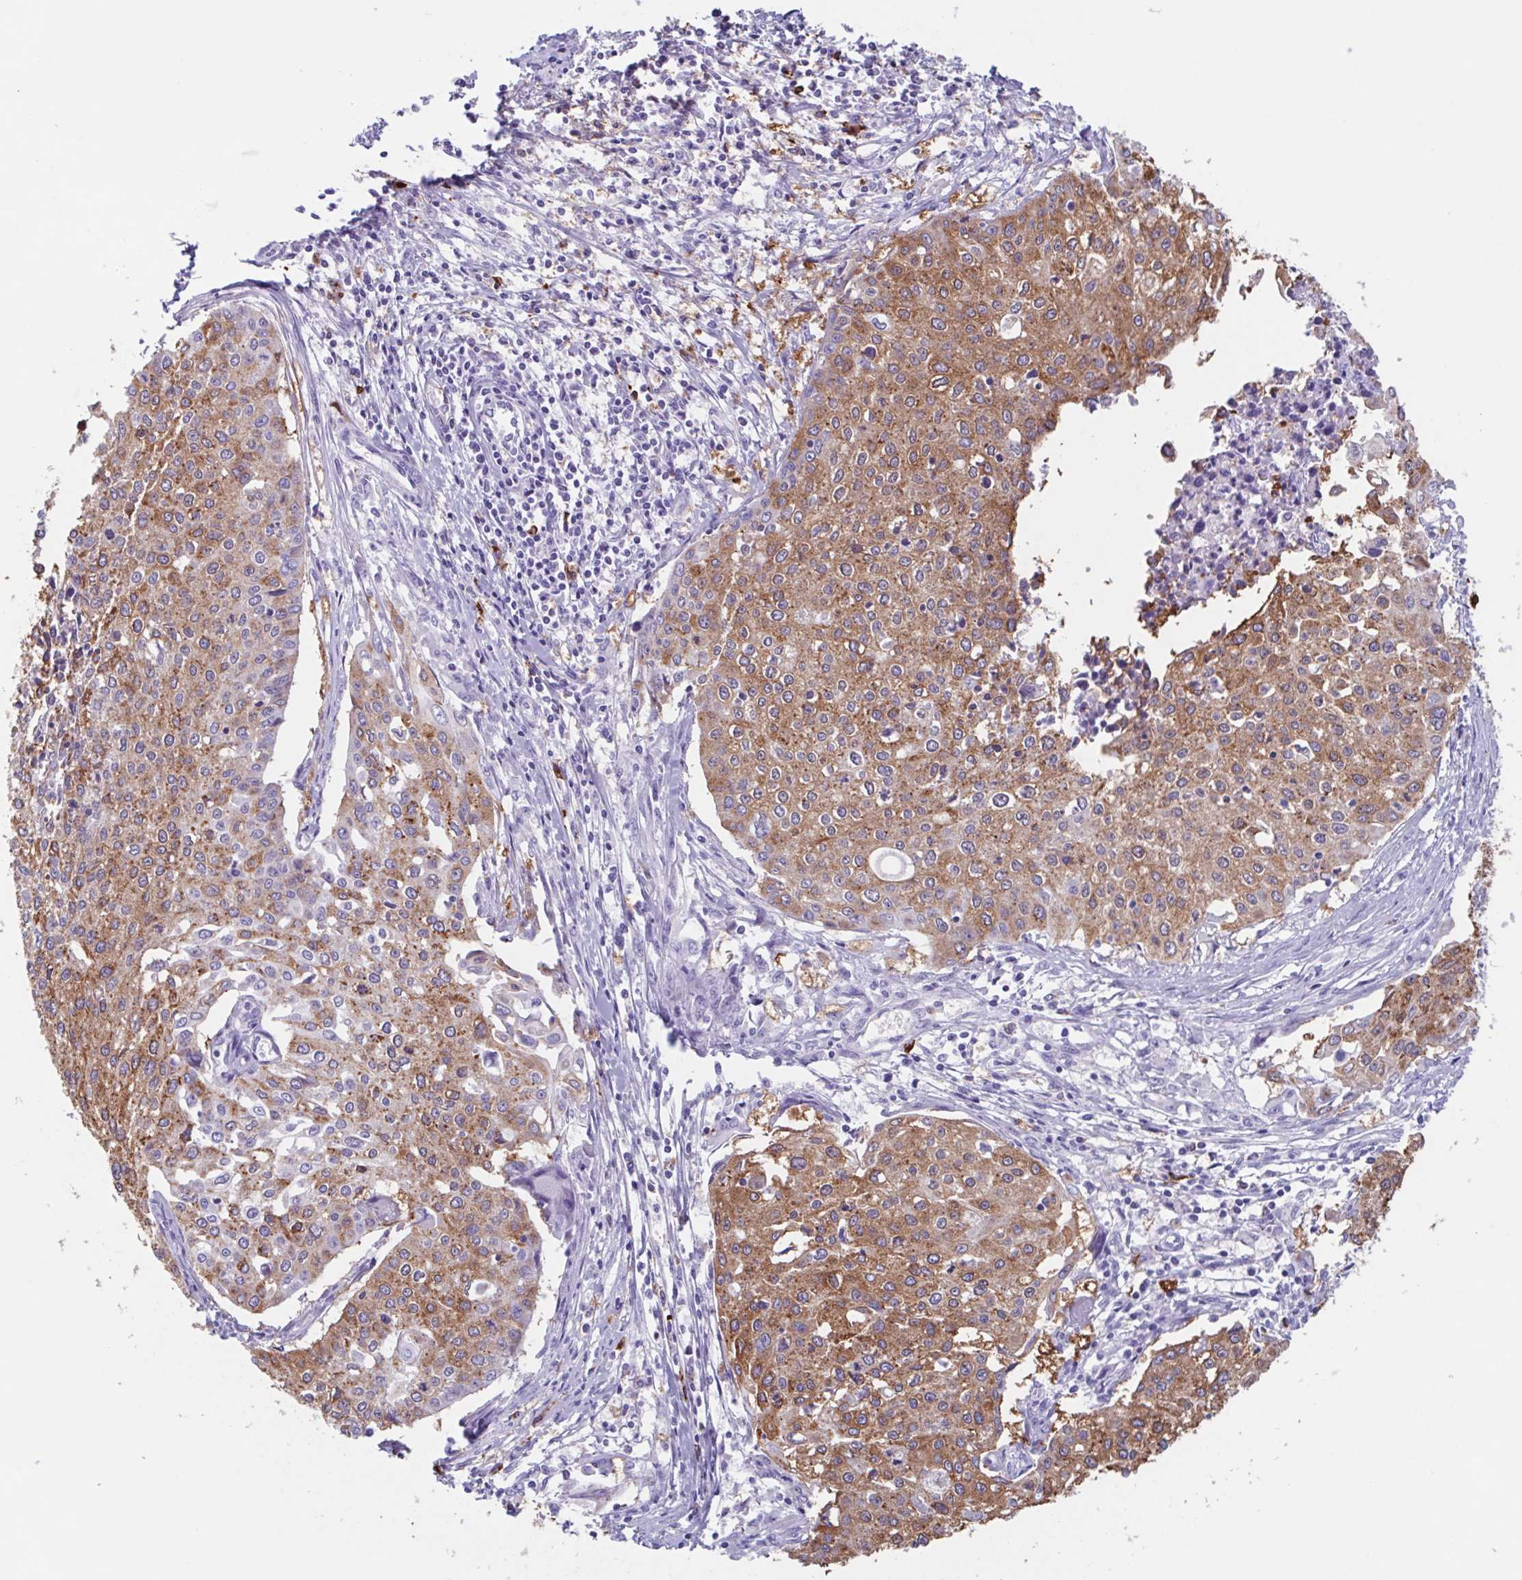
{"staining": {"intensity": "moderate", "quantity": ">75%", "location": "cytoplasmic/membranous"}, "tissue": "cervical cancer", "cell_type": "Tumor cells", "image_type": "cancer", "snomed": [{"axis": "morphology", "description": "Squamous cell carcinoma, NOS"}, {"axis": "topography", "description": "Cervix"}], "caption": "Protein expression analysis of human cervical cancer (squamous cell carcinoma) reveals moderate cytoplasmic/membranous staining in approximately >75% of tumor cells.", "gene": "TPD52", "patient": {"sex": "female", "age": 38}}